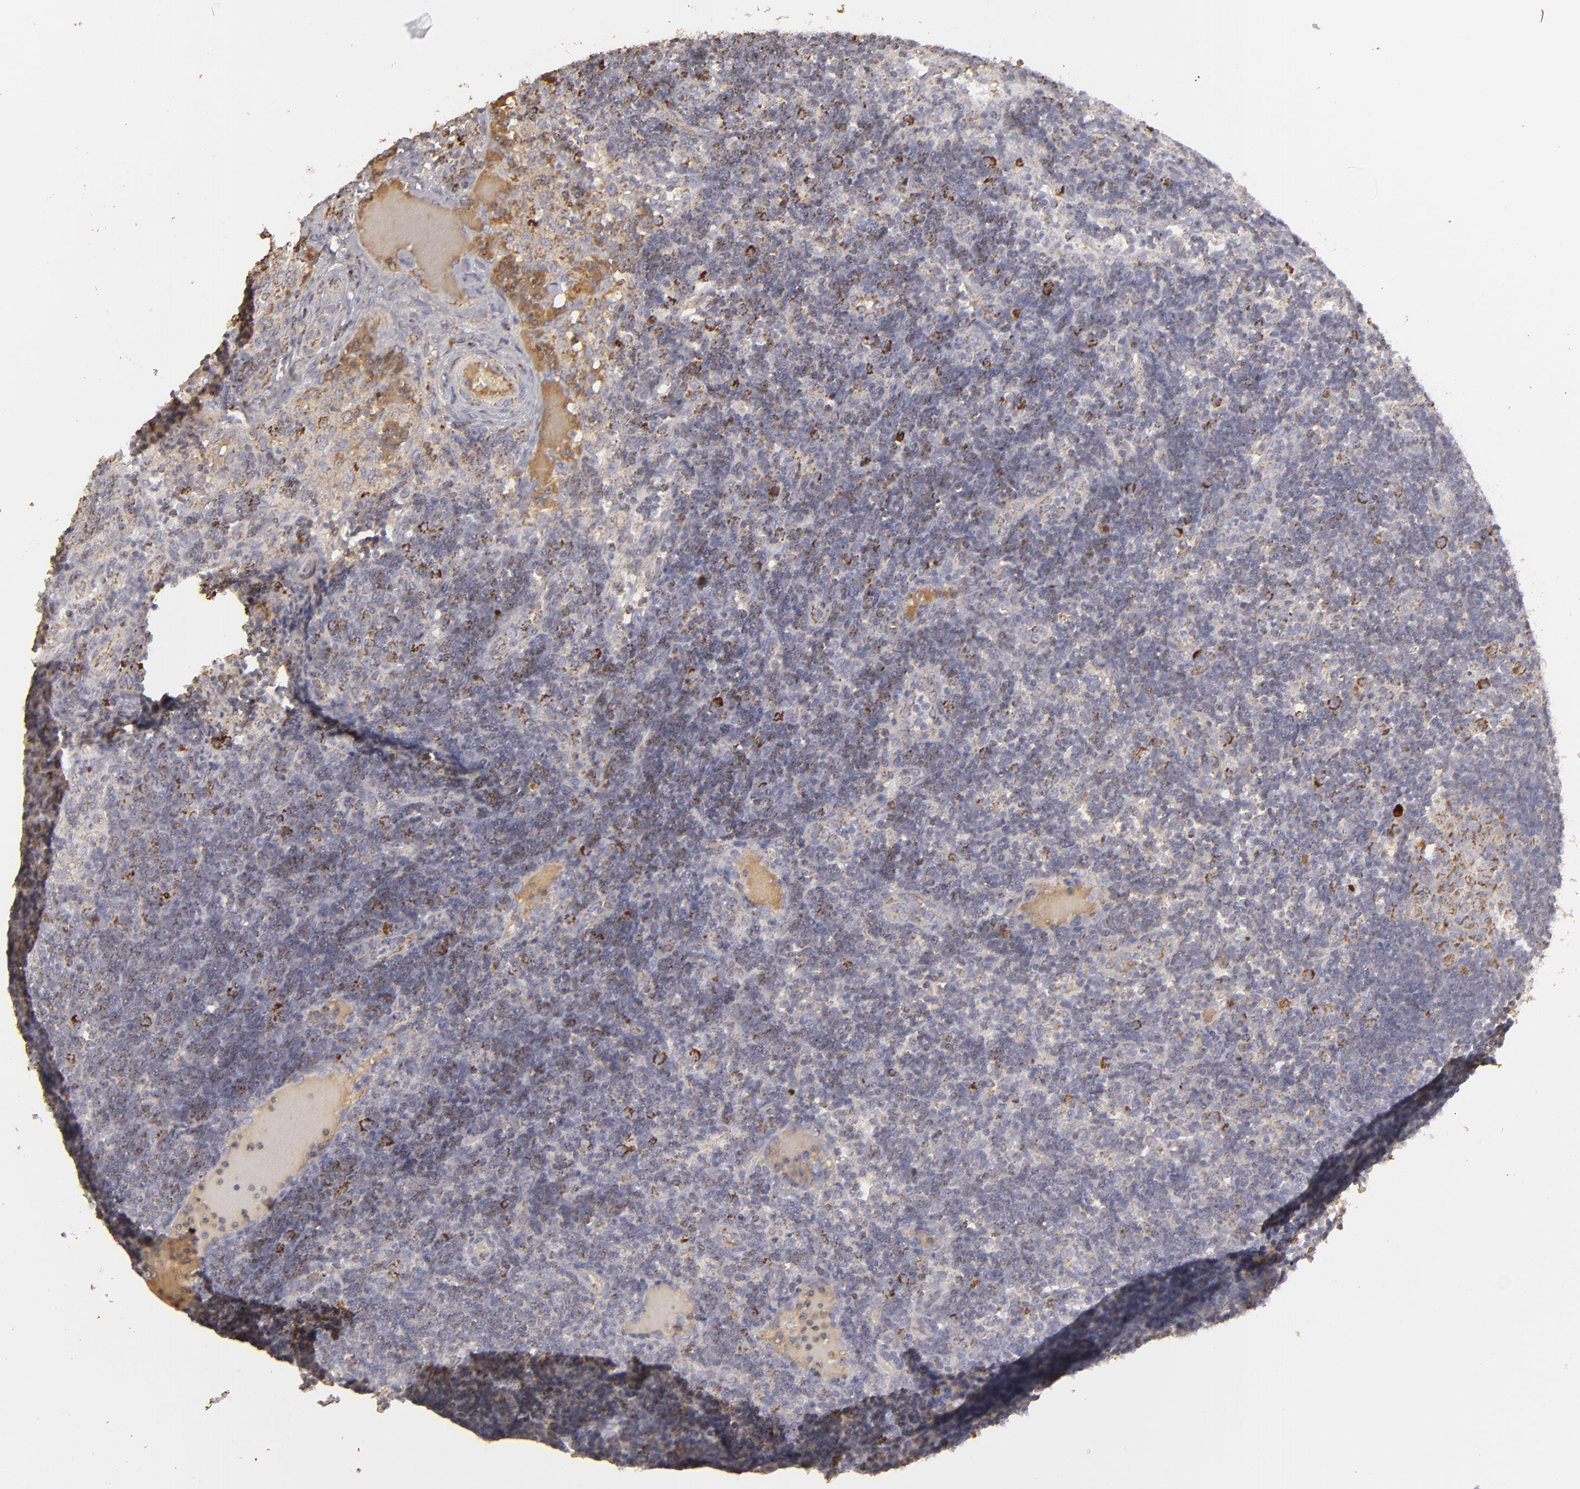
{"staining": {"intensity": "moderate", "quantity": "25%-75%", "location": "cytoplasmic/membranous"}, "tissue": "lymph node", "cell_type": "Germinal center cells", "image_type": "normal", "snomed": [{"axis": "morphology", "description": "Normal tissue, NOS"}, {"axis": "morphology", "description": "Inflammation, NOS"}, {"axis": "topography", "description": "Lymph node"}, {"axis": "topography", "description": "Salivary gland"}], "caption": "Moderate cytoplasmic/membranous protein expression is present in approximately 25%-75% of germinal center cells in lymph node.", "gene": "CFB", "patient": {"sex": "male", "age": 3}}